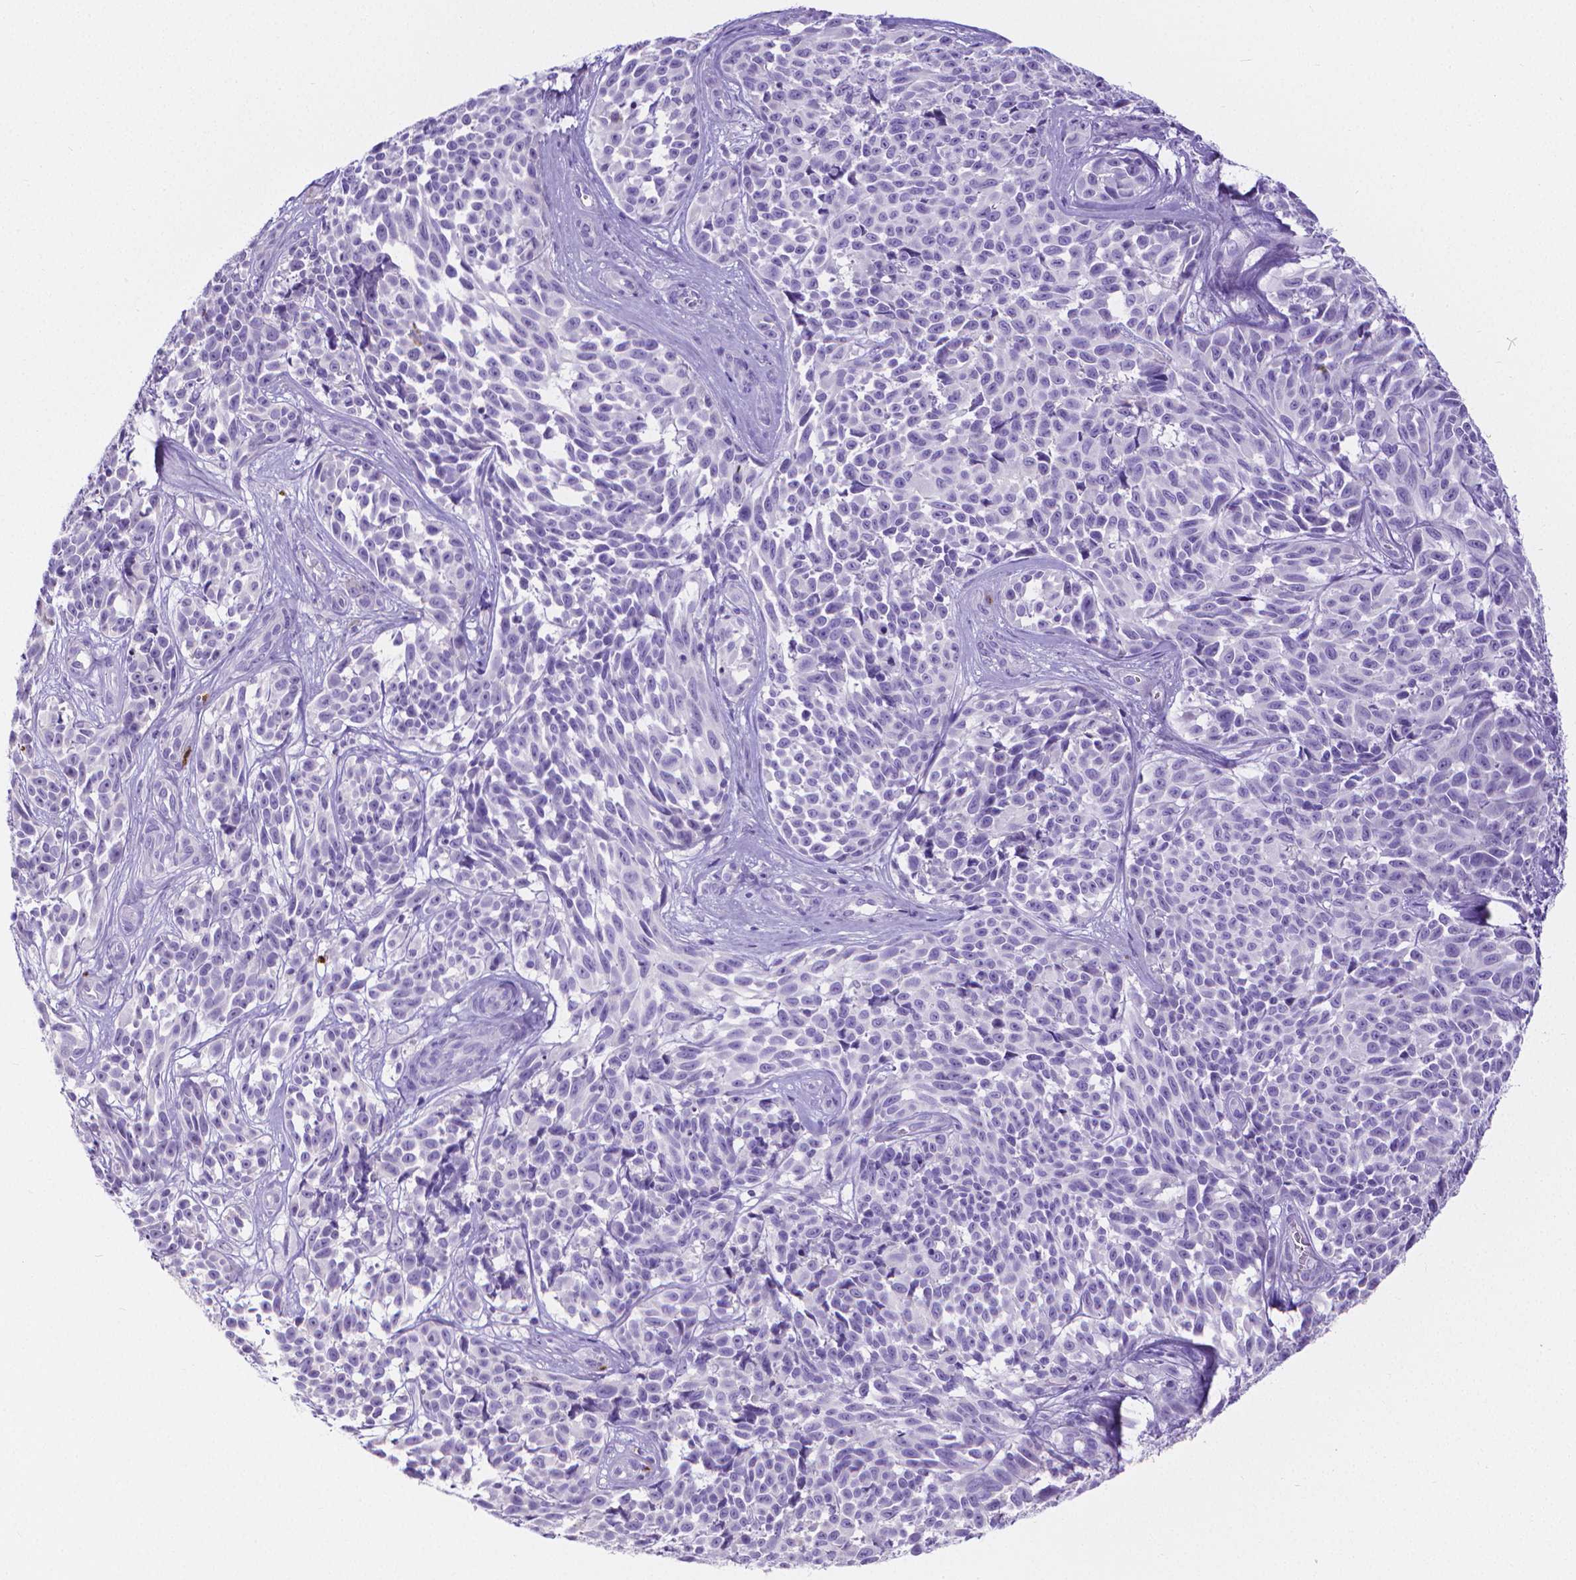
{"staining": {"intensity": "negative", "quantity": "none", "location": "none"}, "tissue": "melanoma", "cell_type": "Tumor cells", "image_type": "cancer", "snomed": [{"axis": "morphology", "description": "Malignant melanoma, NOS"}, {"axis": "topography", "description": "Skin"}], "caption": "An IHC micrograph of melanoma is shown. There is no staining in tumor cells of melanoma.", "gene": "MMP9", "patient": {"sex": "female", "age": 88}}